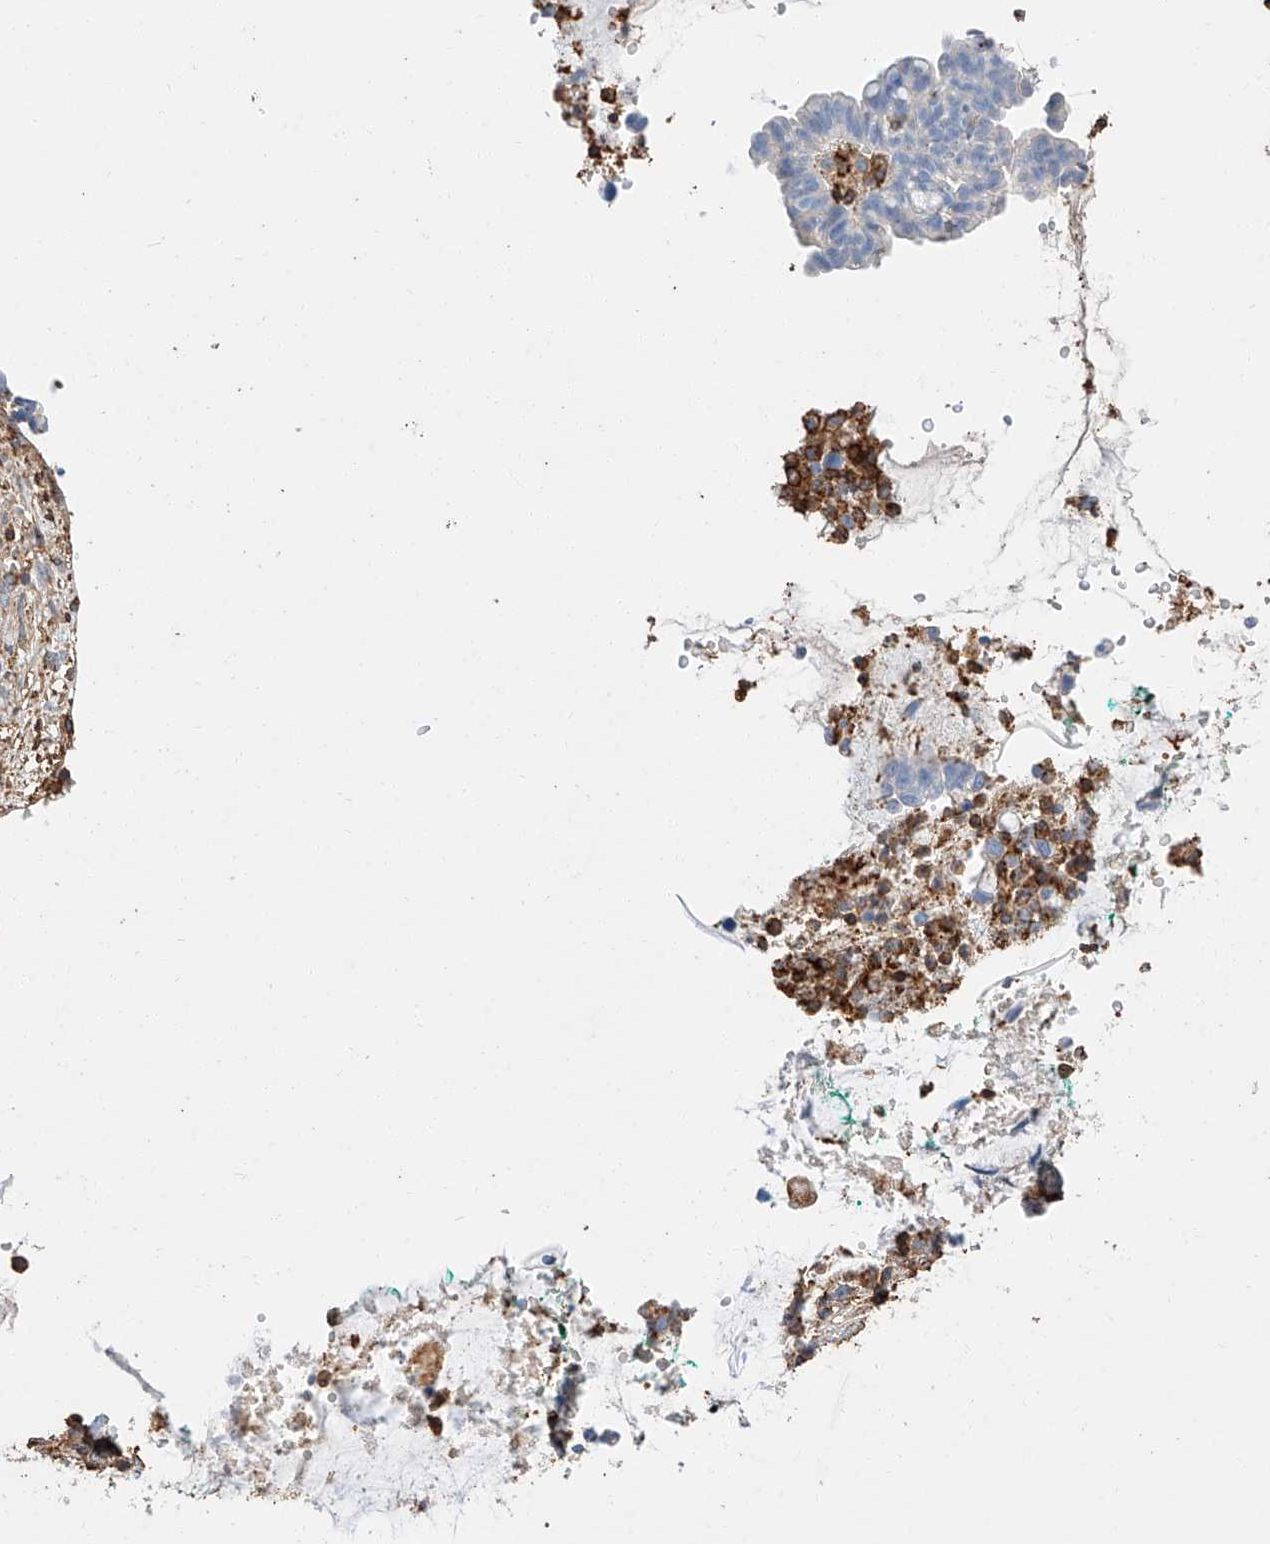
{"staining": {"intensity": "moderate", "quantity": "<25%", "location": "cytoplasmic/membranous"}, "tissue": "cervical cancer", "cell_type": "Tumor cells", "image_type": "cancer", "snomed": [{"axis": "morphology", "description": "Adenocarcinoma, NOS"}, {"axis": "topography", "description": "Cervix"}], "caption": "Protein staining of cervical adenocarcinoma tissue reveals moderate cytoplasmic/membranous expression in about <25% of tumor cells. (brown staining indicates protein expression, while blue staining denotes nuclei).", "gene": "WFS1", "patient": {"sex": "female", "age": 44}}